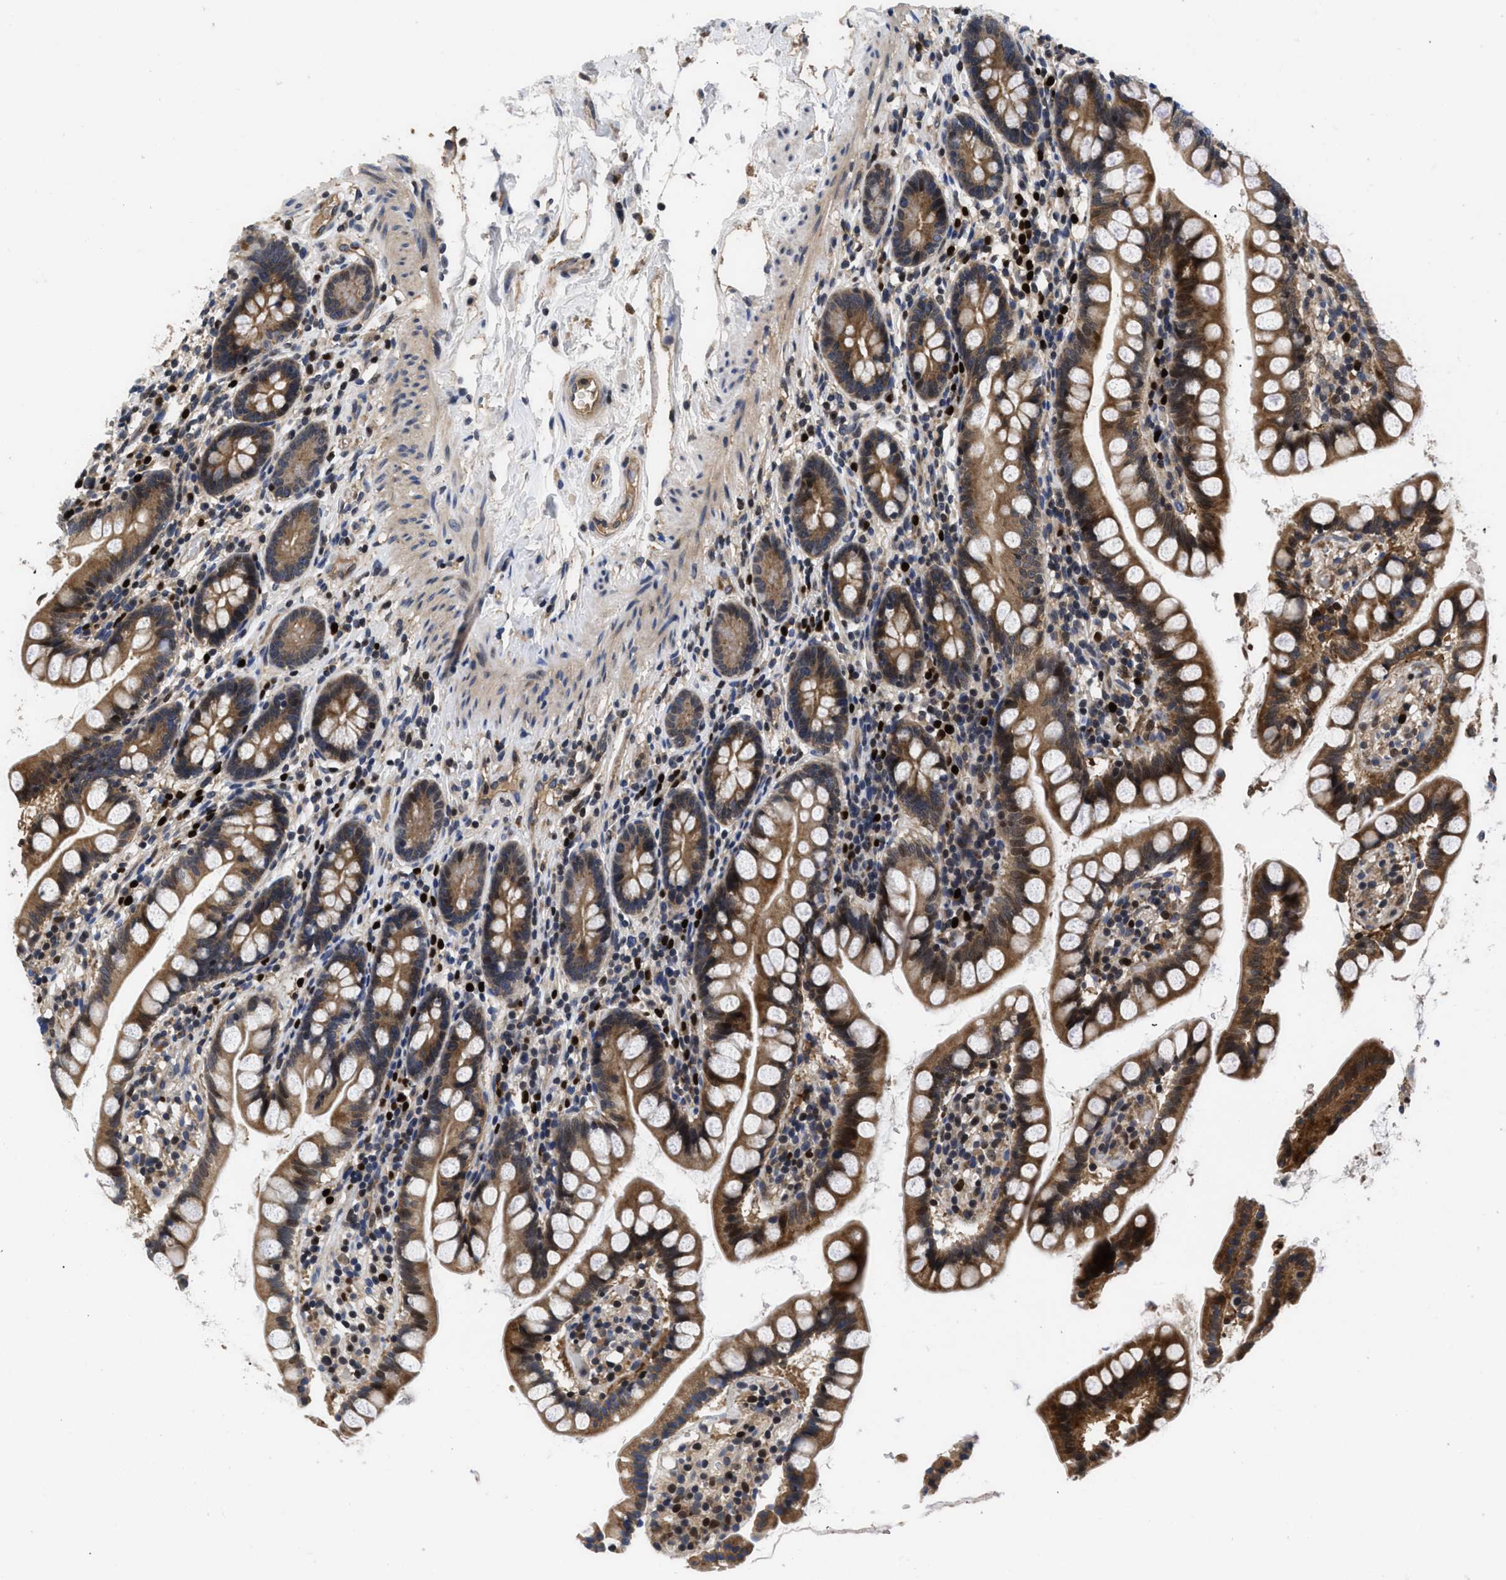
{"staining": {"intensity": "moderate", "quantity": ">75%", "location": "cytoplasmic/membranous,nuclear"}, "tissue": "small intestine", "cell_type": "Glandular cells", "image_type": "normal", "snomed": [{"axis": "morphology", "description": "Normal tissue, NOS"}, {"axis": "topography", "description": "Small intestine"}], "caption": "Immunohistochemical staining of benign human small intestine exhibits >75% levels of moderate cytoplasmic/membranous,nuclear protein expression in about >75% of glandular cells. (DAB (3,3'-diaminobenzidine) = brown stain, brightfield microscopy at high magnification).", "gene": "FAM200A", "patient": {"sex": "female", "age": 84}}